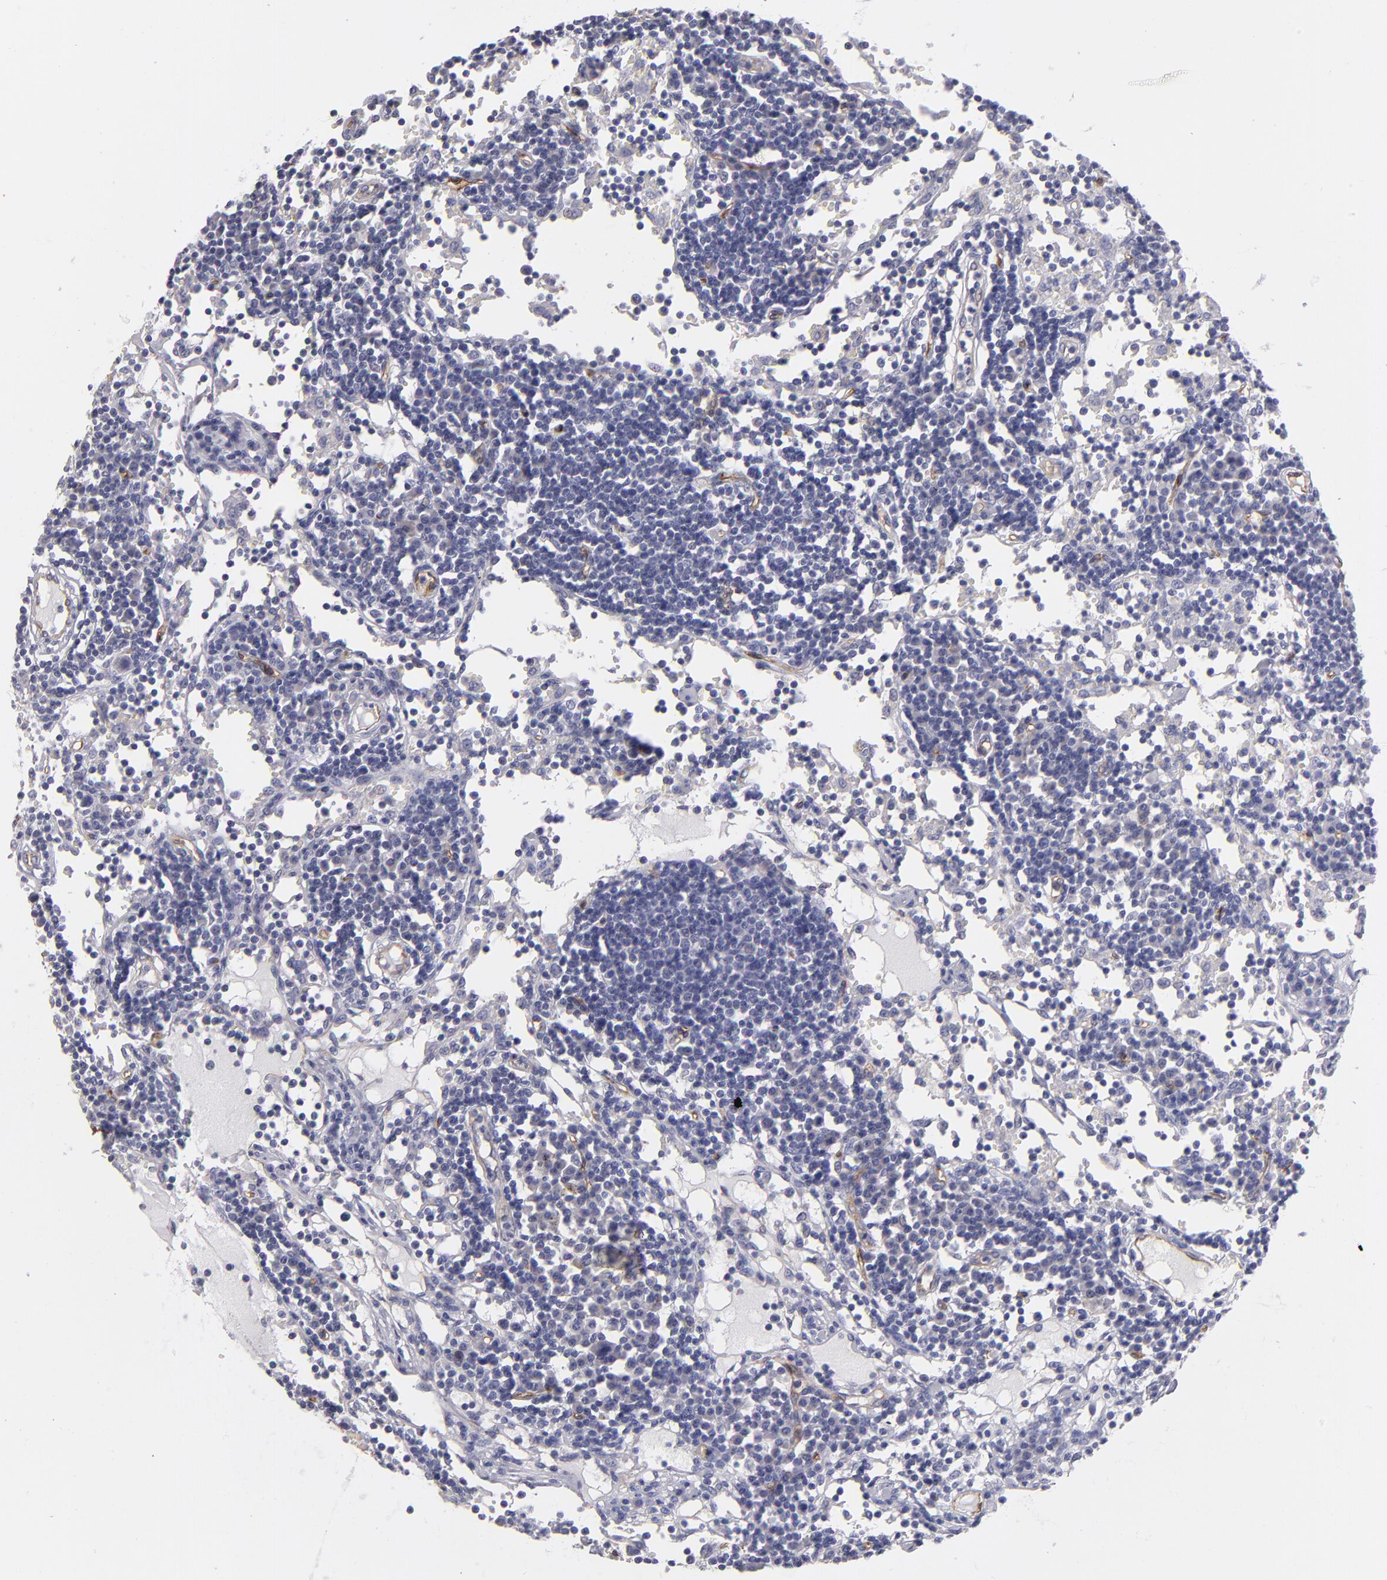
{"staining": {"intensity": "negative", "quantity": "none", "location": "none"}, "tissue": "lymph node", "cell_type": "Germinal center cells", "image_type": "normal", "snomed": [{"axis": "morphology", "description": "Normal tissue, NOS"}, {"axis": "topography", "description": "Lymph node"}], "caption": "Immunohistochemistry (IHC) histopathology image of benign lymph node stained for a protein (brown), which reveals no staining in germinal center cells.", "gene": "PLVAP", "patient": {"sex": "female", "age": 55}}